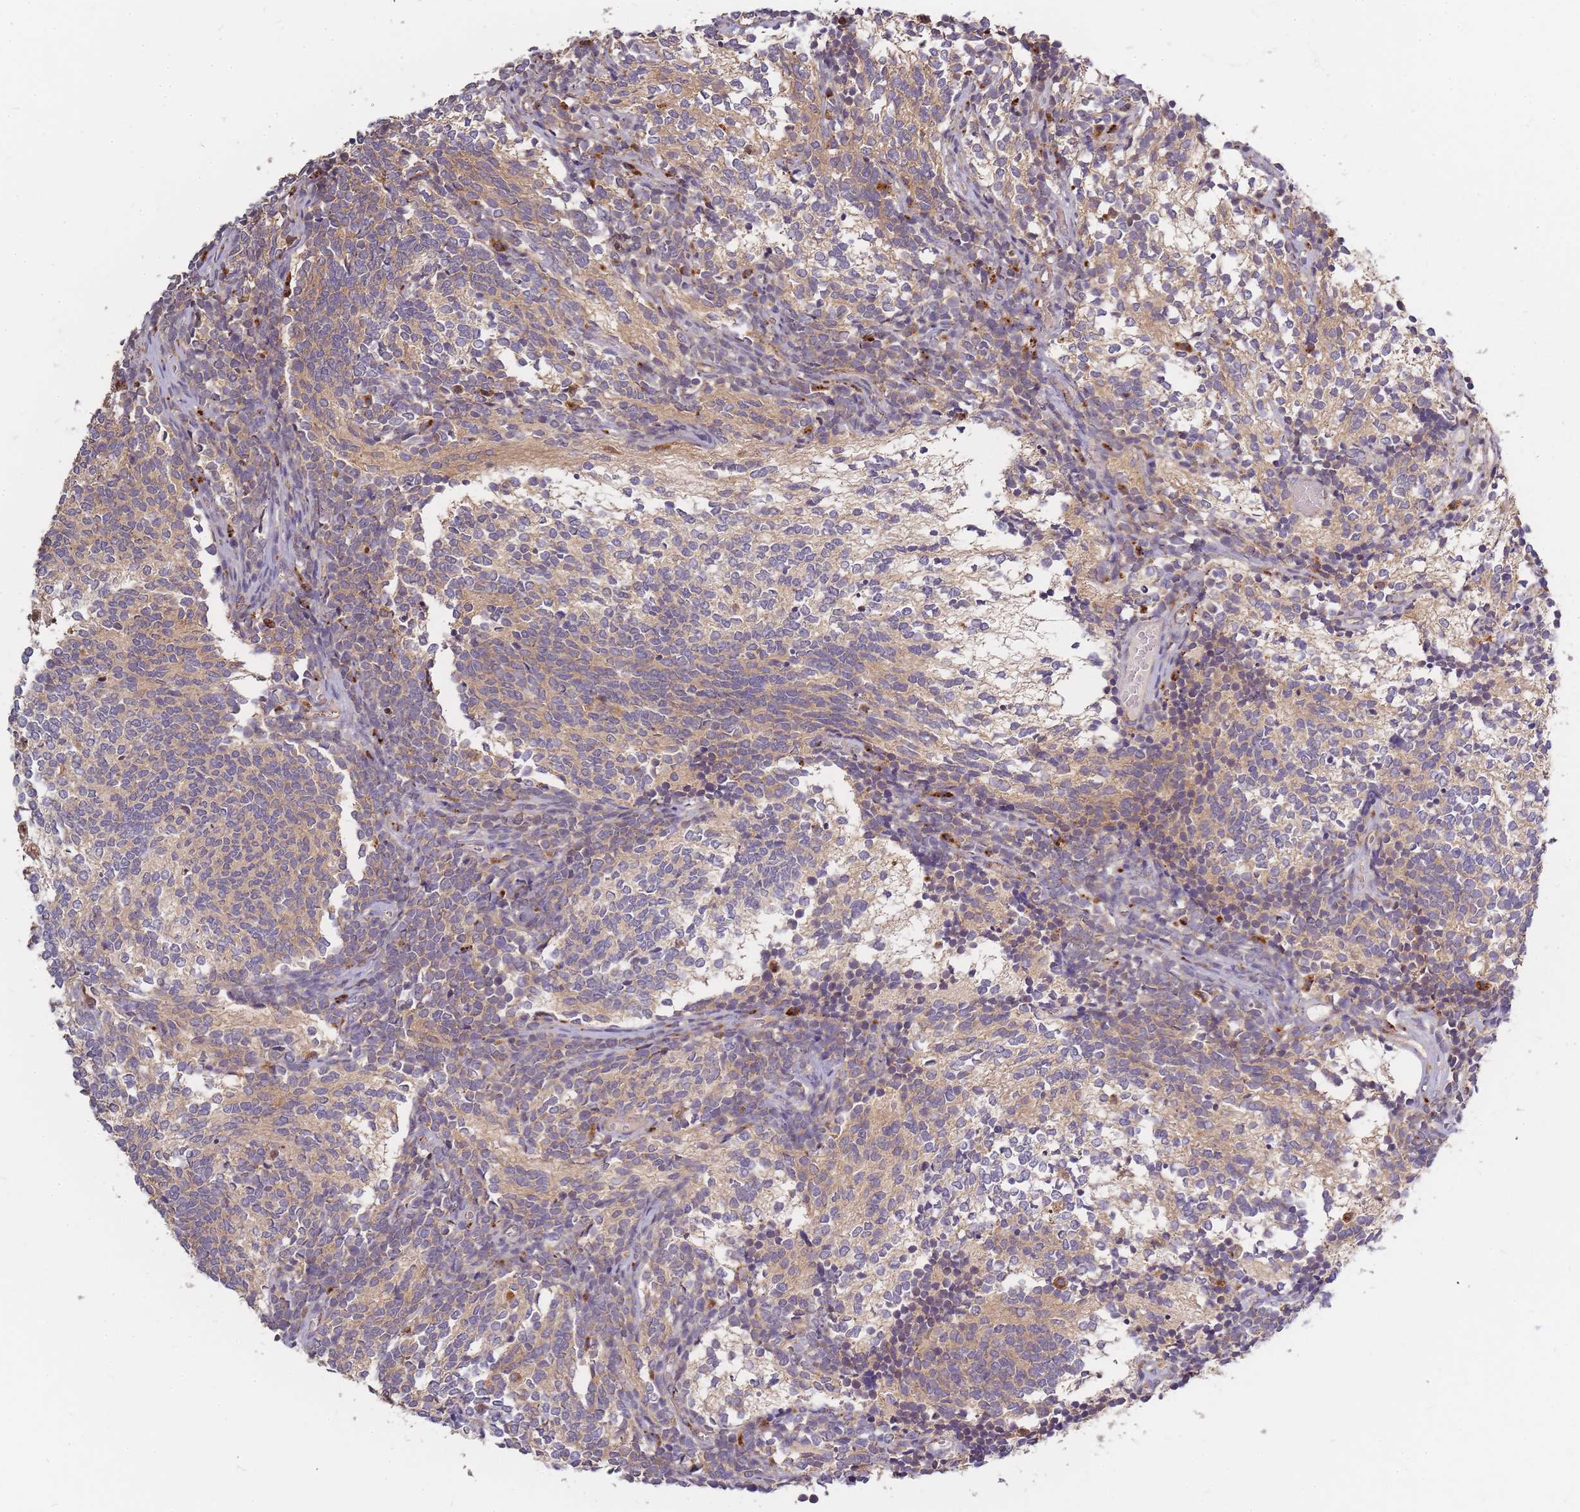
{"staining": {"intensity": "moderate", "quantity": ">75%", "location": "cytoplasmic/membranous"}, "tissue": "glioma", "cell_type": "Tumor cells", "image_type": "cancer", "snomed": [{"axis": "morphology", "description": "Glioma, malignant, Low grade"}, {"axis": "topography", "description": "Brain"}], "caption": "Protein expression analysis of human glioma reveals moderate cytoplasmic/membranous expression in approximately >75% of tumor cells.", "gene": "ATG5", "patient": {"sex": "female", "age": 1}}